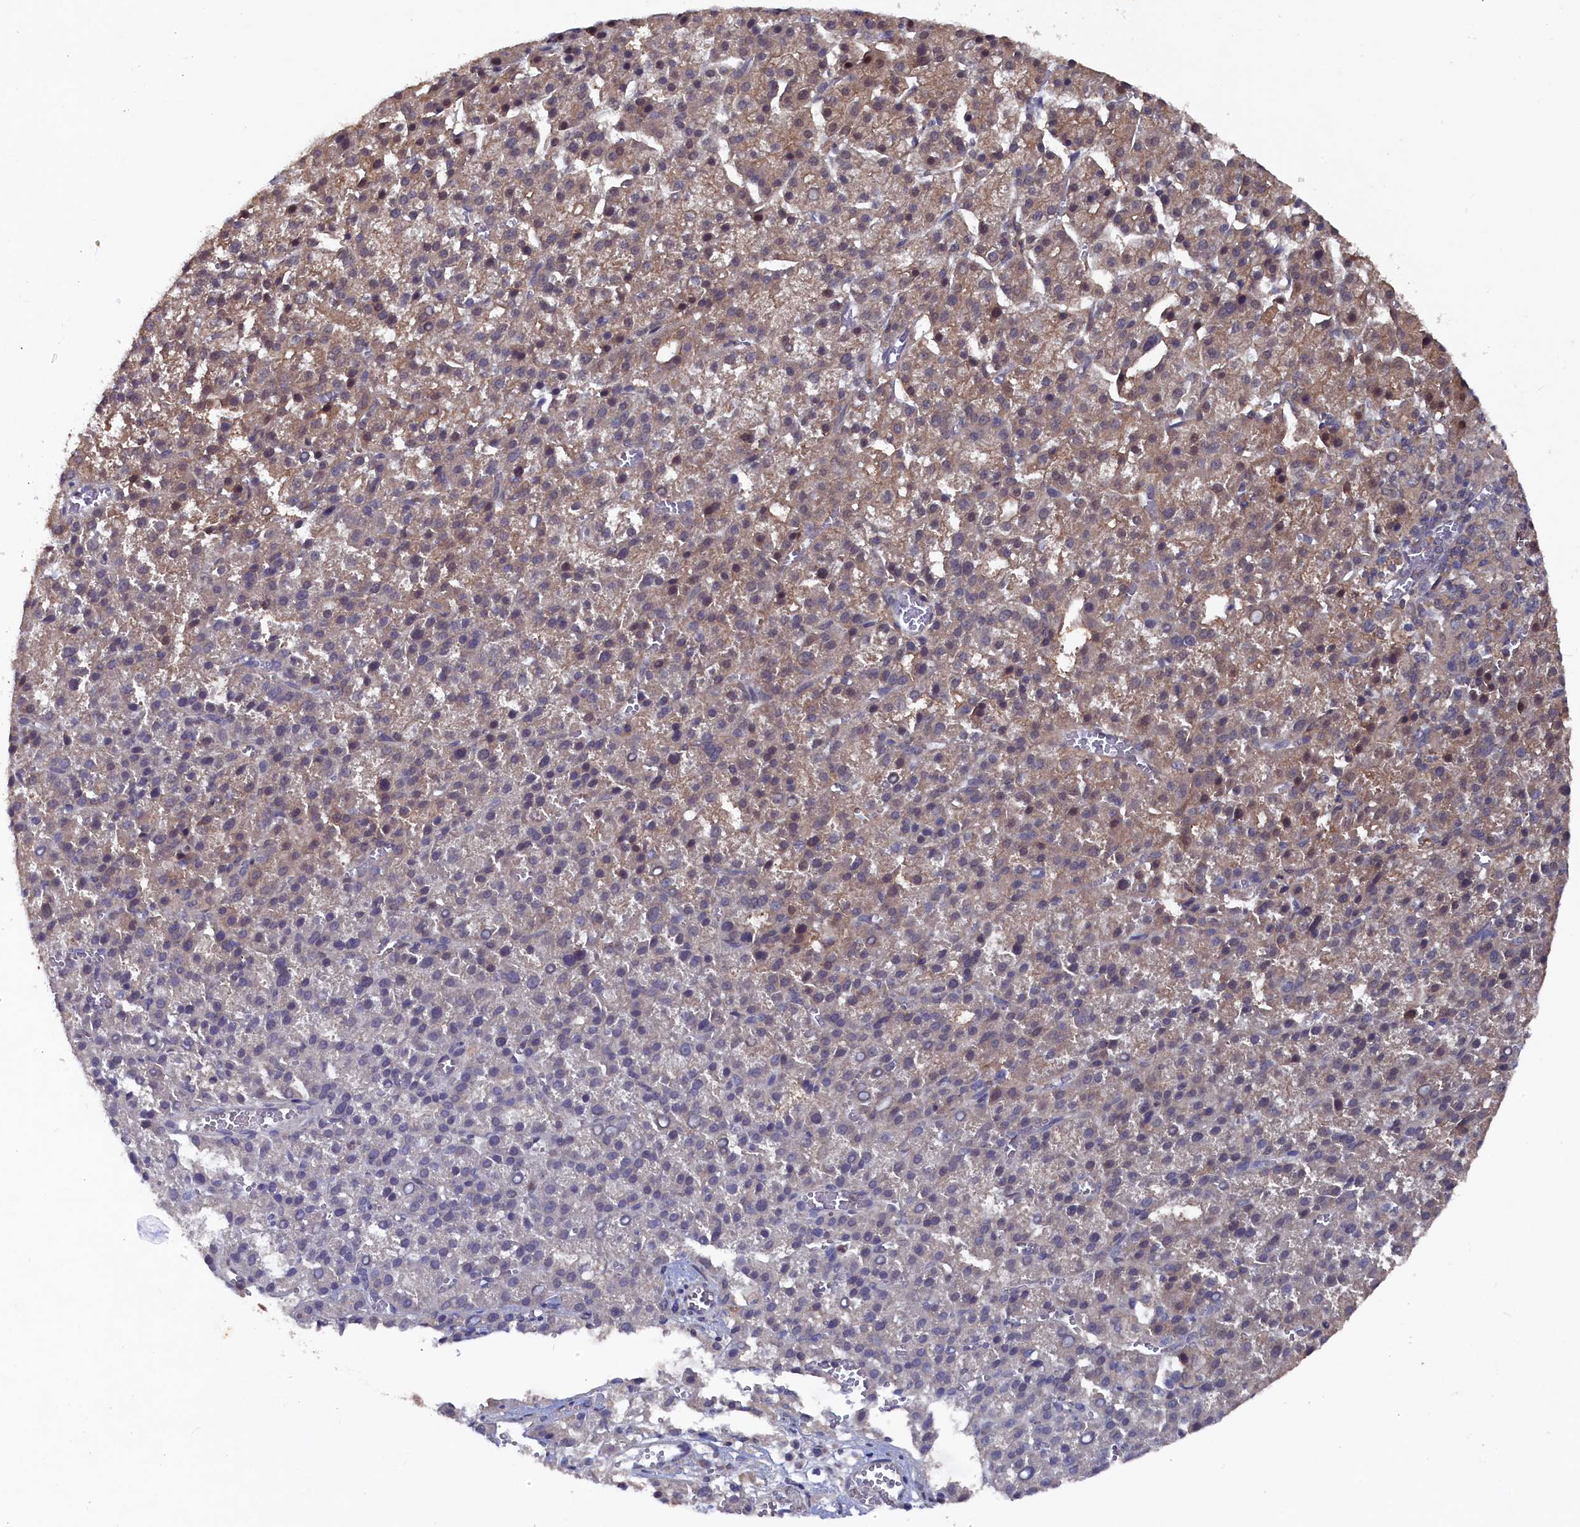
{"staining": {"intensity": "weak", "quantity": ">75%", "location": "cytoplasmic/membranous"}, "tissue": "liver cancer", "cell_type": "Tumor cells", "image_type": "cancer", "snomed": [{"axis": "morphology", "description": "Carcinoma, Hepatocellular, NOS"}, {"axis": "topography", "description": "Liver"}], "caption": "IHC of human liver hepatocellular carcinoma displays low levels of weak cytoplasmic/membranous expression in approximately >75% of tumor cells.", "gene": "TMC5", "patient": {"sex": "female", "age": 58}}